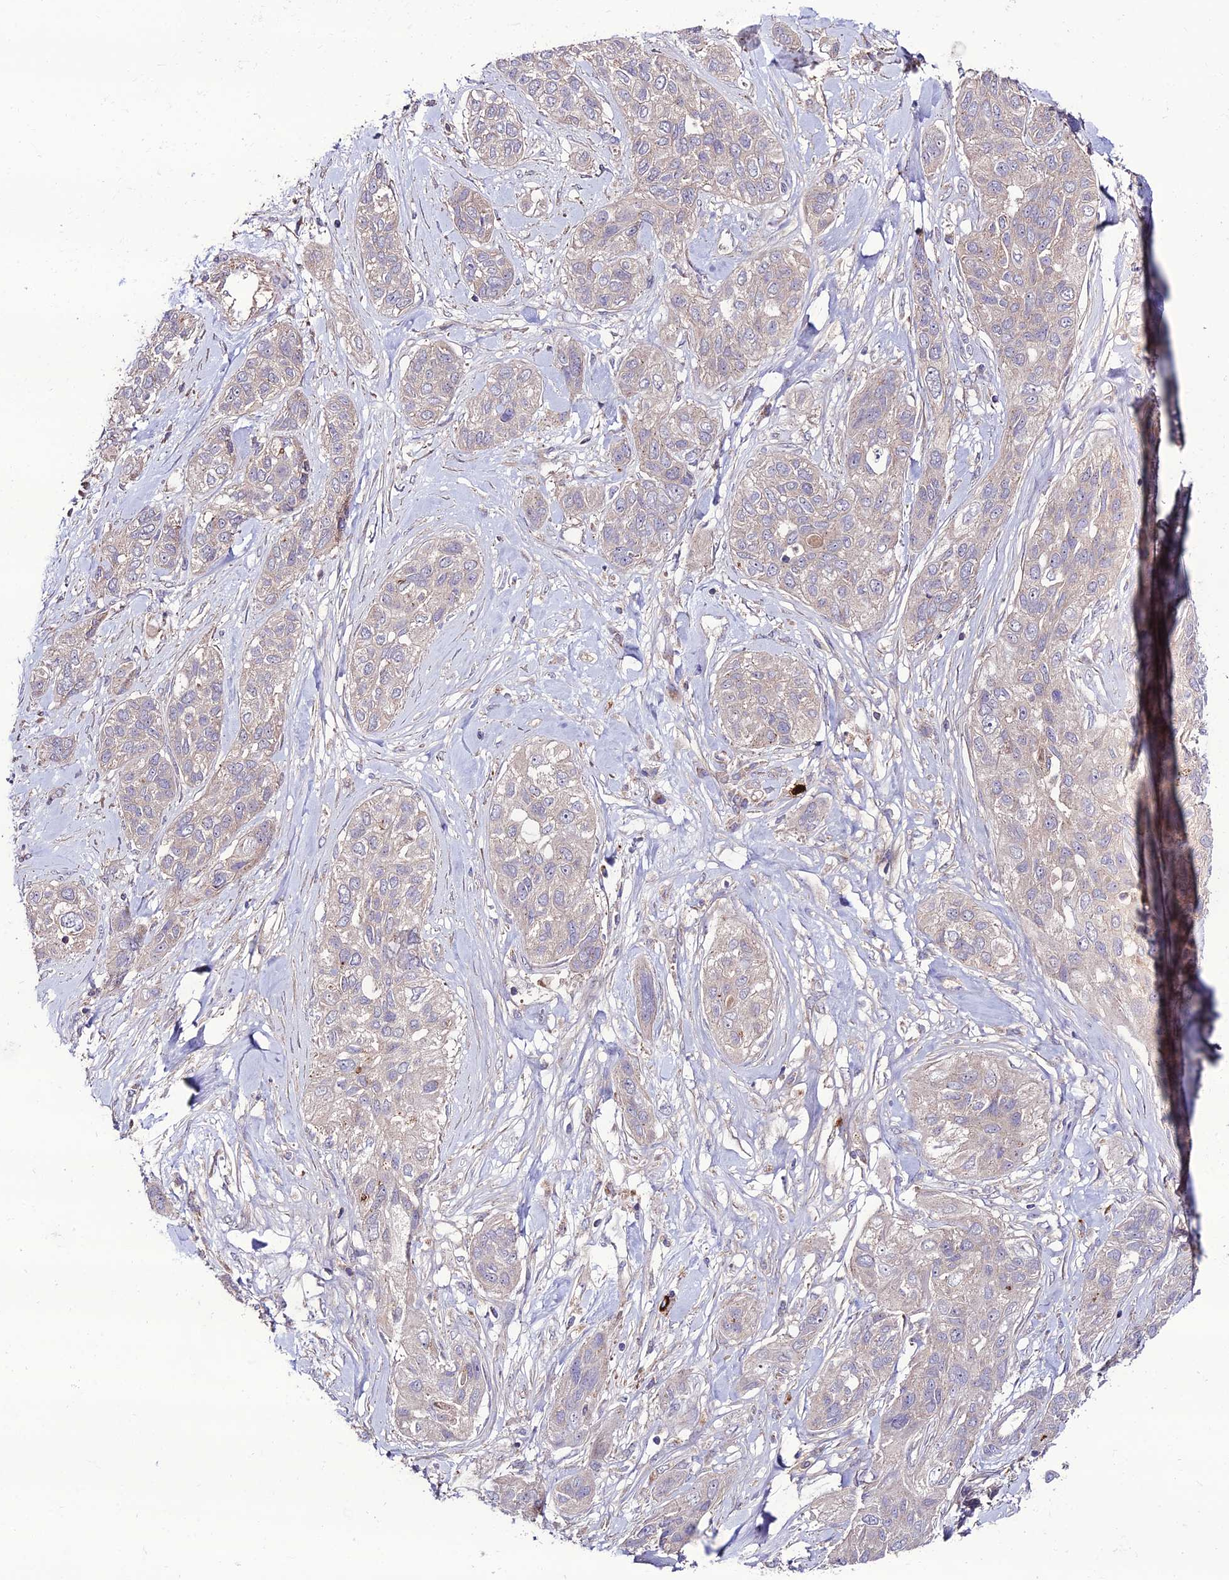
{"staining": {"intensity": "negative", "quantity": "none", "location": "none"}, "tissue": "lung cancer", "cell_type": "Tumor cells", "image_type": "cancer", "snomed": [{"axis": "morphology", "description": "Squamous cell carcinoma, NOS"}, {"axis": "topography", "description": "Lung"}], "caption": "Immunohistochemical staining of human lung squamous cell carcinoma shows no significant staining in tumor cells.", "gene": "PPIL3", "patient": {"sex": "female", "age": 70}}